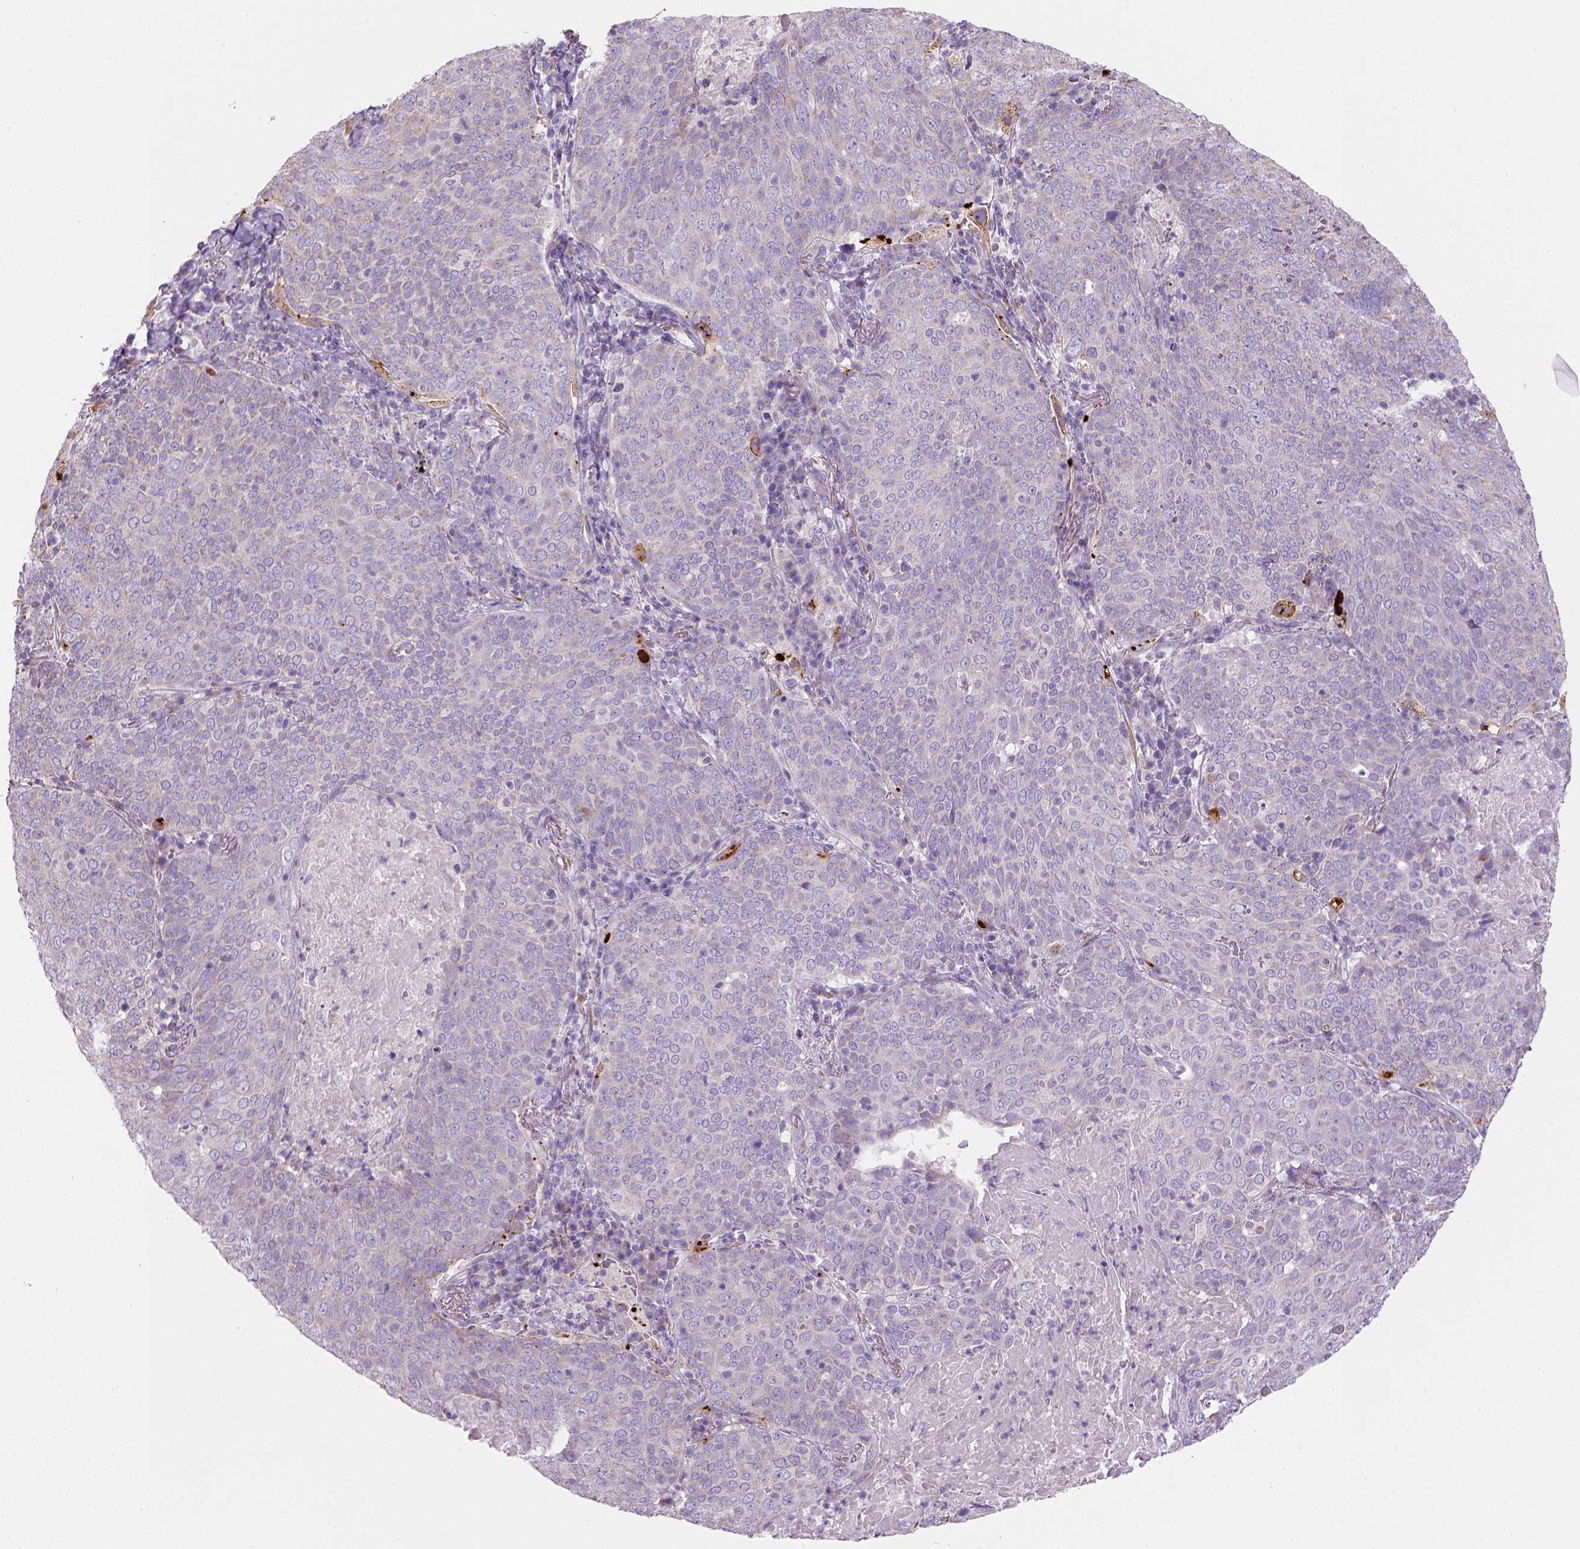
{"staining": {"intensity": "negative", "quantity": "none", "location": "none"}, "tissue": "lung cancer", "cell_type": "Tumor cells", "image_type": "cancer", "snomed": [{"axis": "morphology", "description": "Squamous cell carcinoma, NOS"}, {"axis": "topography", "description": "Lung"}], "caption": "Lung cancer (squamous cell carcinoma) was stained to show a protein in brown. There is no significant positivity in tumor cells.", "gene": "CES2", "patient": {"sex": "male", "age": 82}}